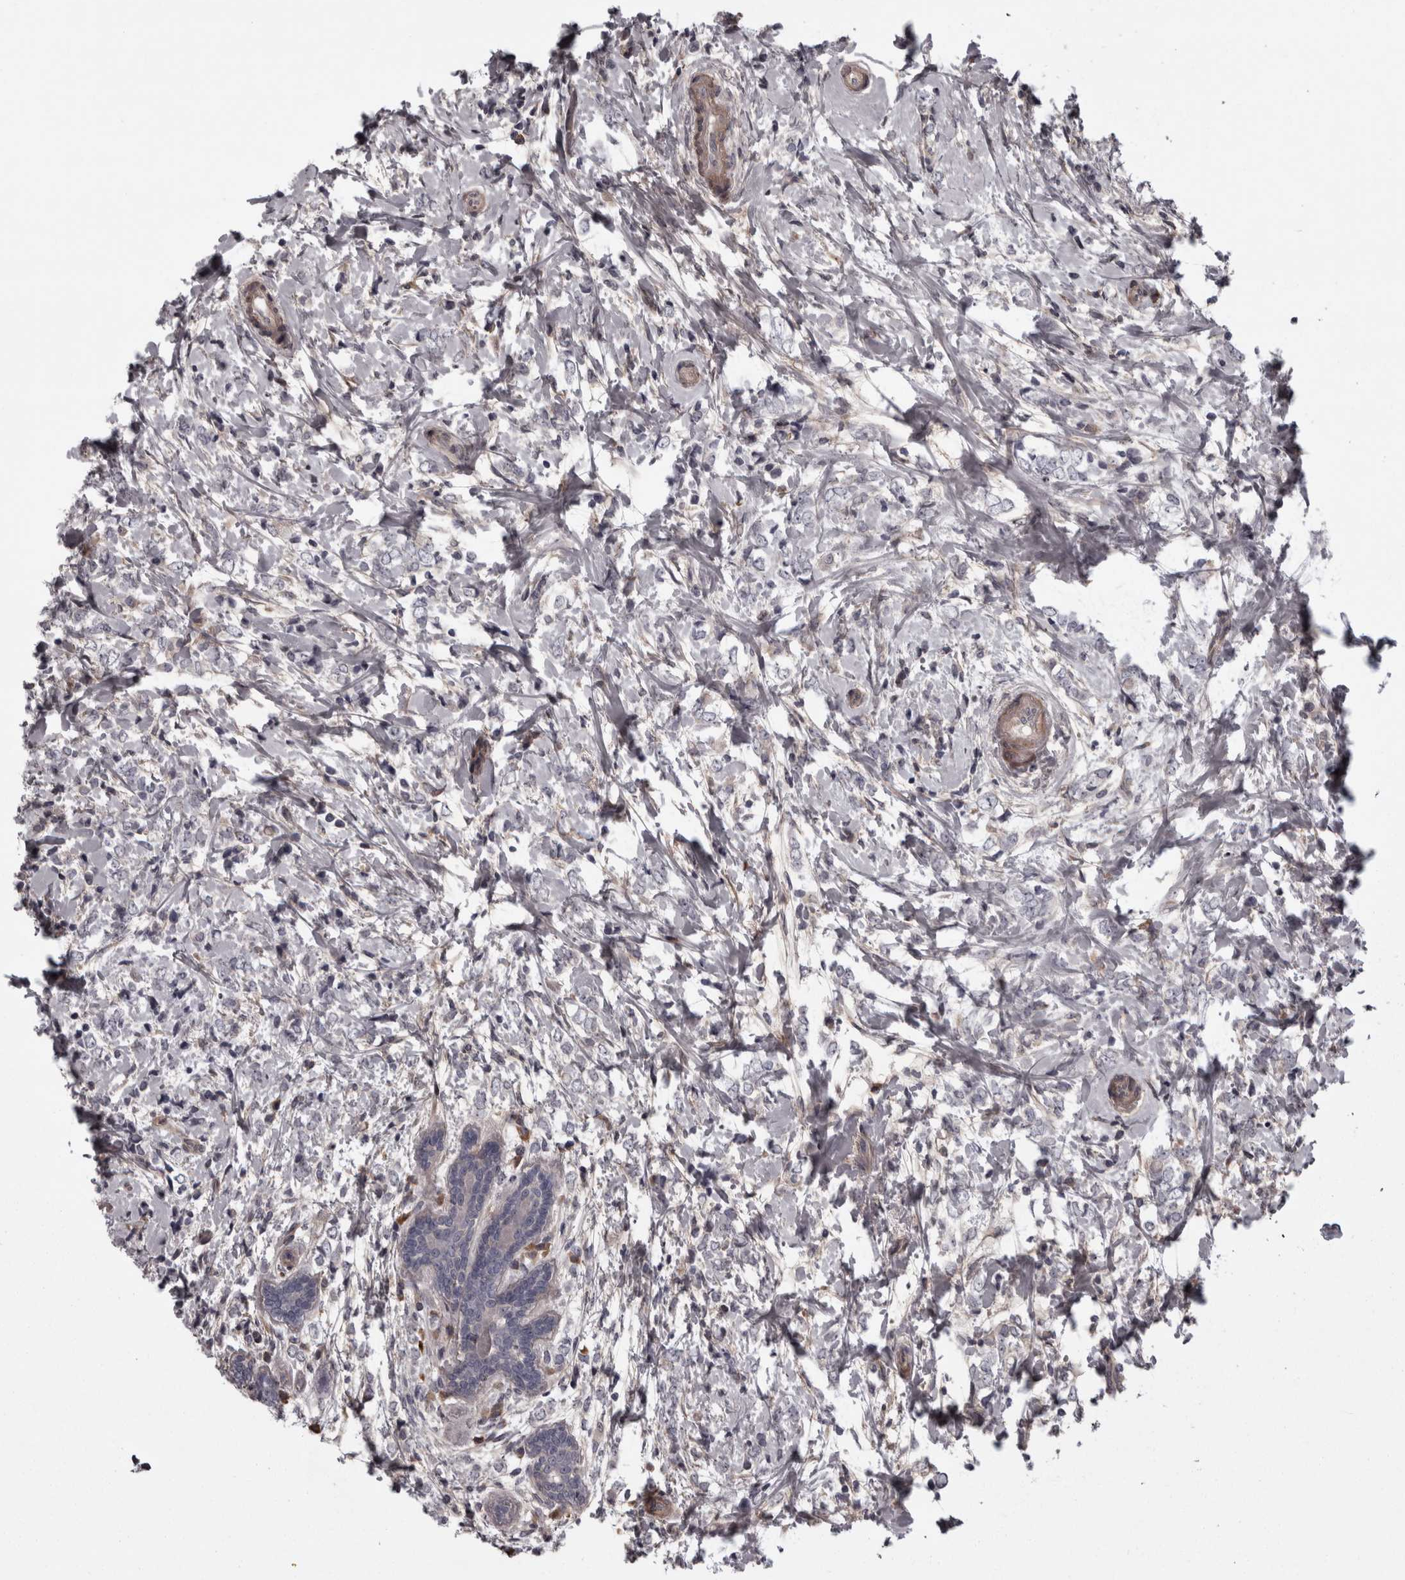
{"staining": {"intensity": "negative", "quantity": "none", "location": "none"}, "tissue": "breast cancer", "cell_type": "Tumor cells", "image_type": "cancer", "snomed": [{"axis": "morphology", "description": "Normal tissue, NOS"}, {"axis": "morphology", "description": "Lobular carcinoma"}, {"axis": "topography", "description": "Breast"}], "caption": "Immunohistochemical staining of breast cancer (lobular carcinoma) displays no significant staining in tumor cells. (DAB (3,3'-diaminobenzidine) immunohistochemistry (IHC) with hematoxylin counter stain).", "gene": "RSU1", "patient": {"sex": "female", "age": 47}}